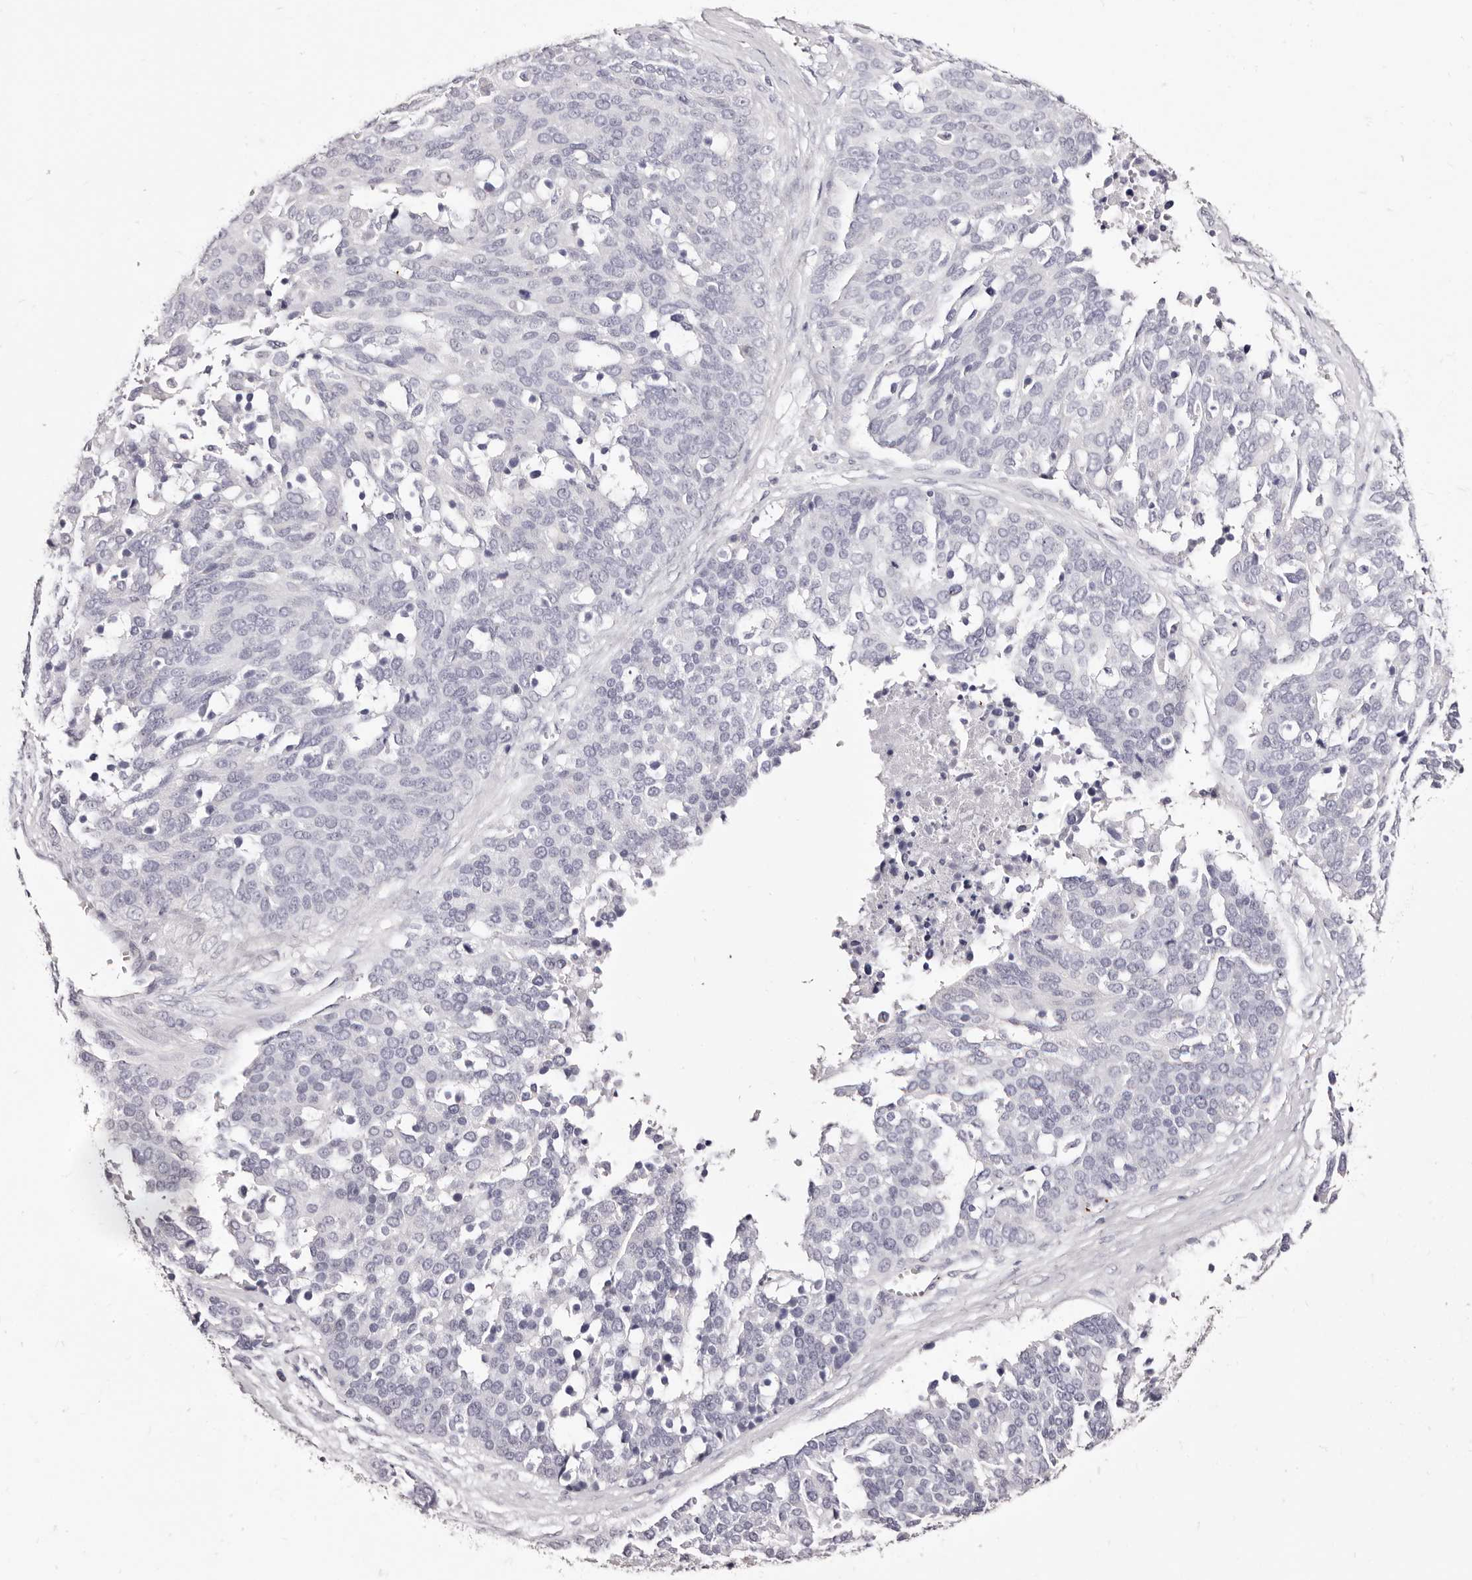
{"staining": {"intensity": "negative", "quantity": "none", "location": "none"}, "tissue": "ovarian cancer", "cell_type": "Tumor cells", "image_type": "cancer", "snomed": [{"axis": "morphology", "description": "Cystadenocarcinoma, serous, NOS"}, {"axis": "topography", "description": "Ovary"}], "caption": "Human ovarian cancer (serous cystadenocarcinoma) stained for a protein using IHC exhibits no expression in tumor cells.", "gene": "PF4", "patient": {"sex": "female", "age": 44}}